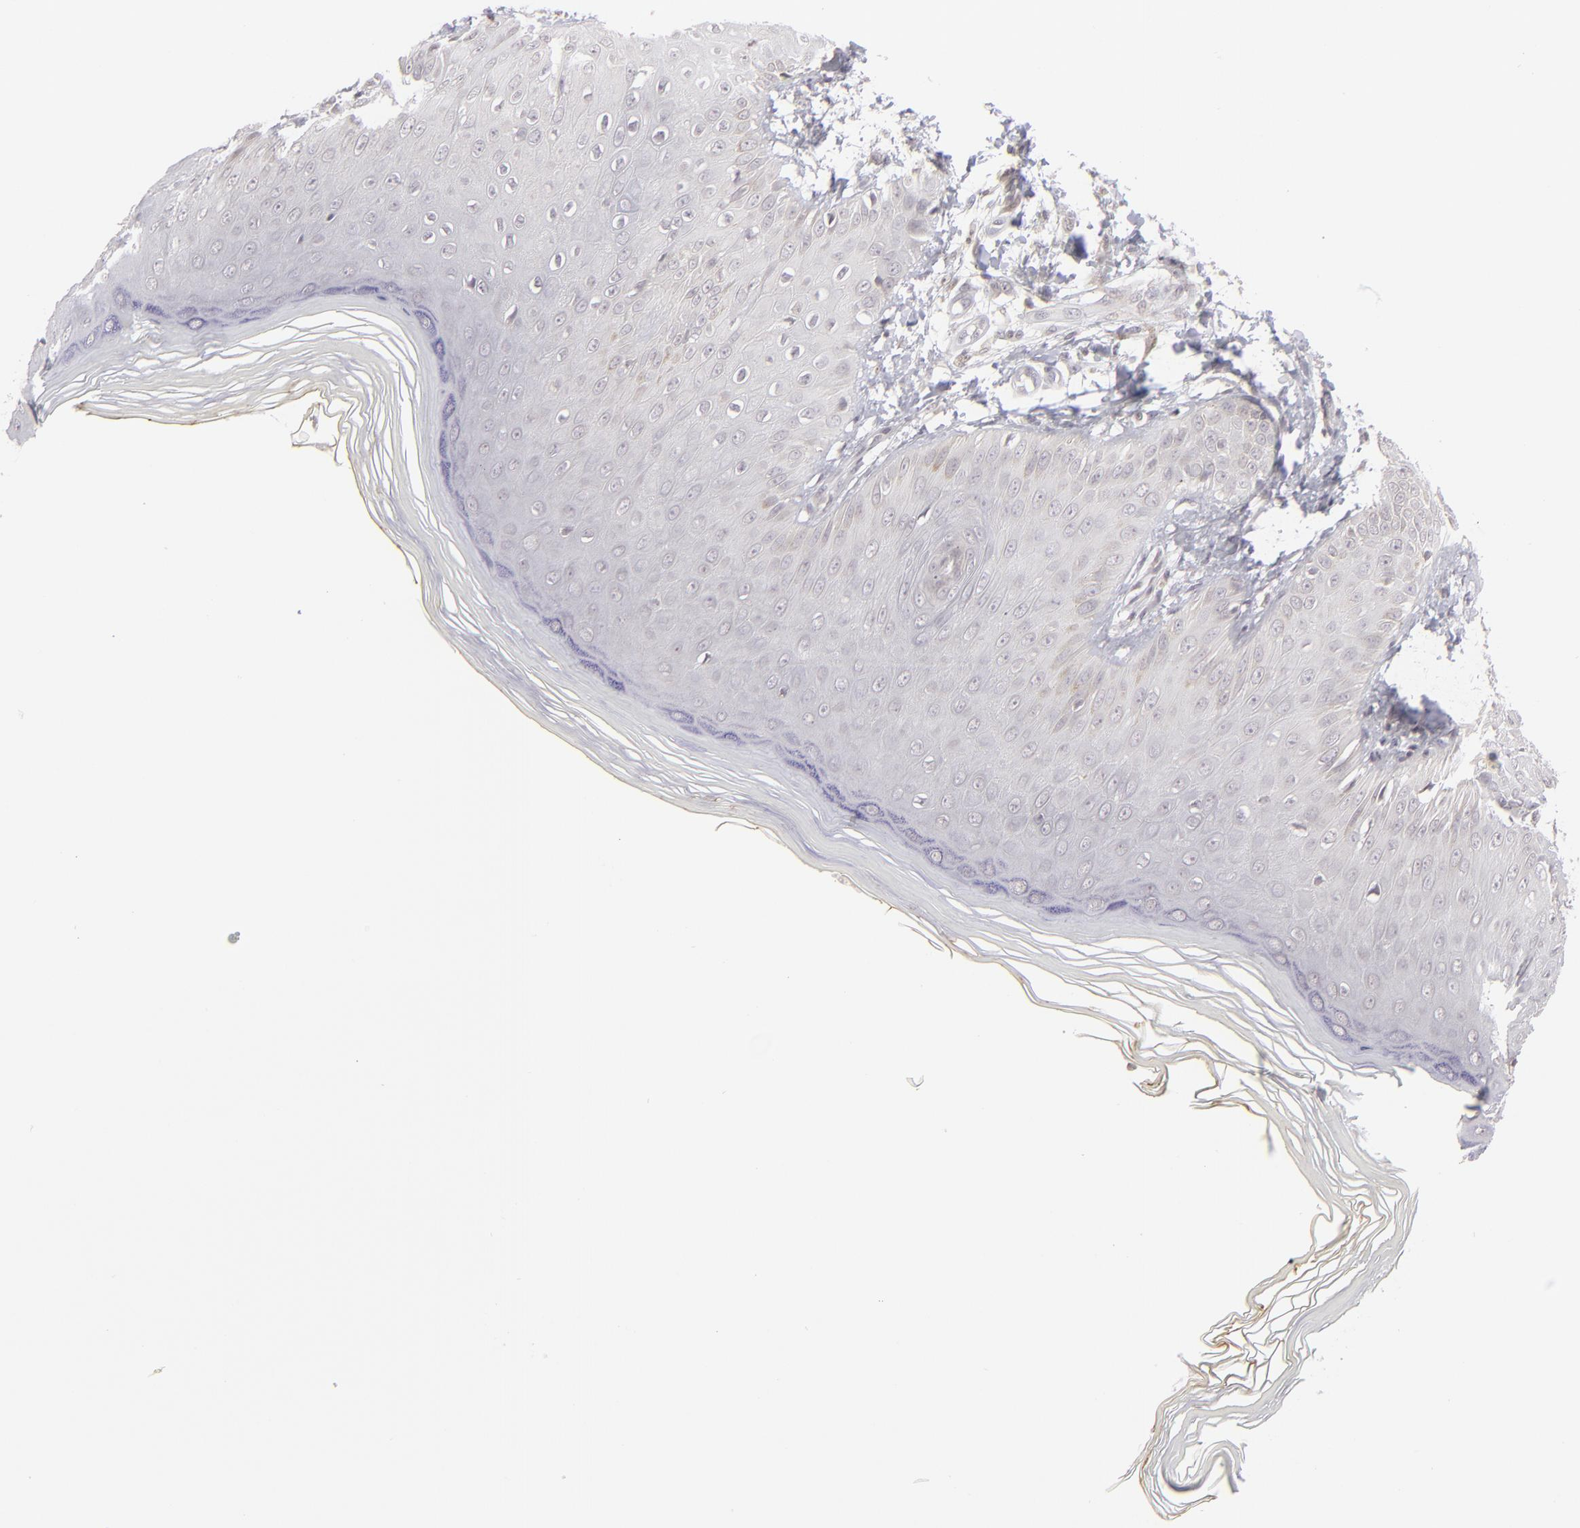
{"staining": {"intensity": "weak", "quantity": "<25%", "location": "cytoplasmic/membranous,nuclear"}, "tissue": "skin", "cell_type": "Epidermal cells", "image_type": "normal", "snomed": [{"axis": "morphology", "description": "Normal tissue, NOS"}, {"axis": "morphology", "description": "Inflammation, NOS"}, {"axis": "topography", "description": "Soft tissue"}, {"axis": "topography", "description": "Anal"}], "caption": "Epidermal cells show no significant positivity in benign skin. (Brightfield microscopy of DAB (3,3'-diaminobenzidine) IHC at high magnification).", "gene": "CLDN2", "patient": {"sex": "female", "age": 15}}